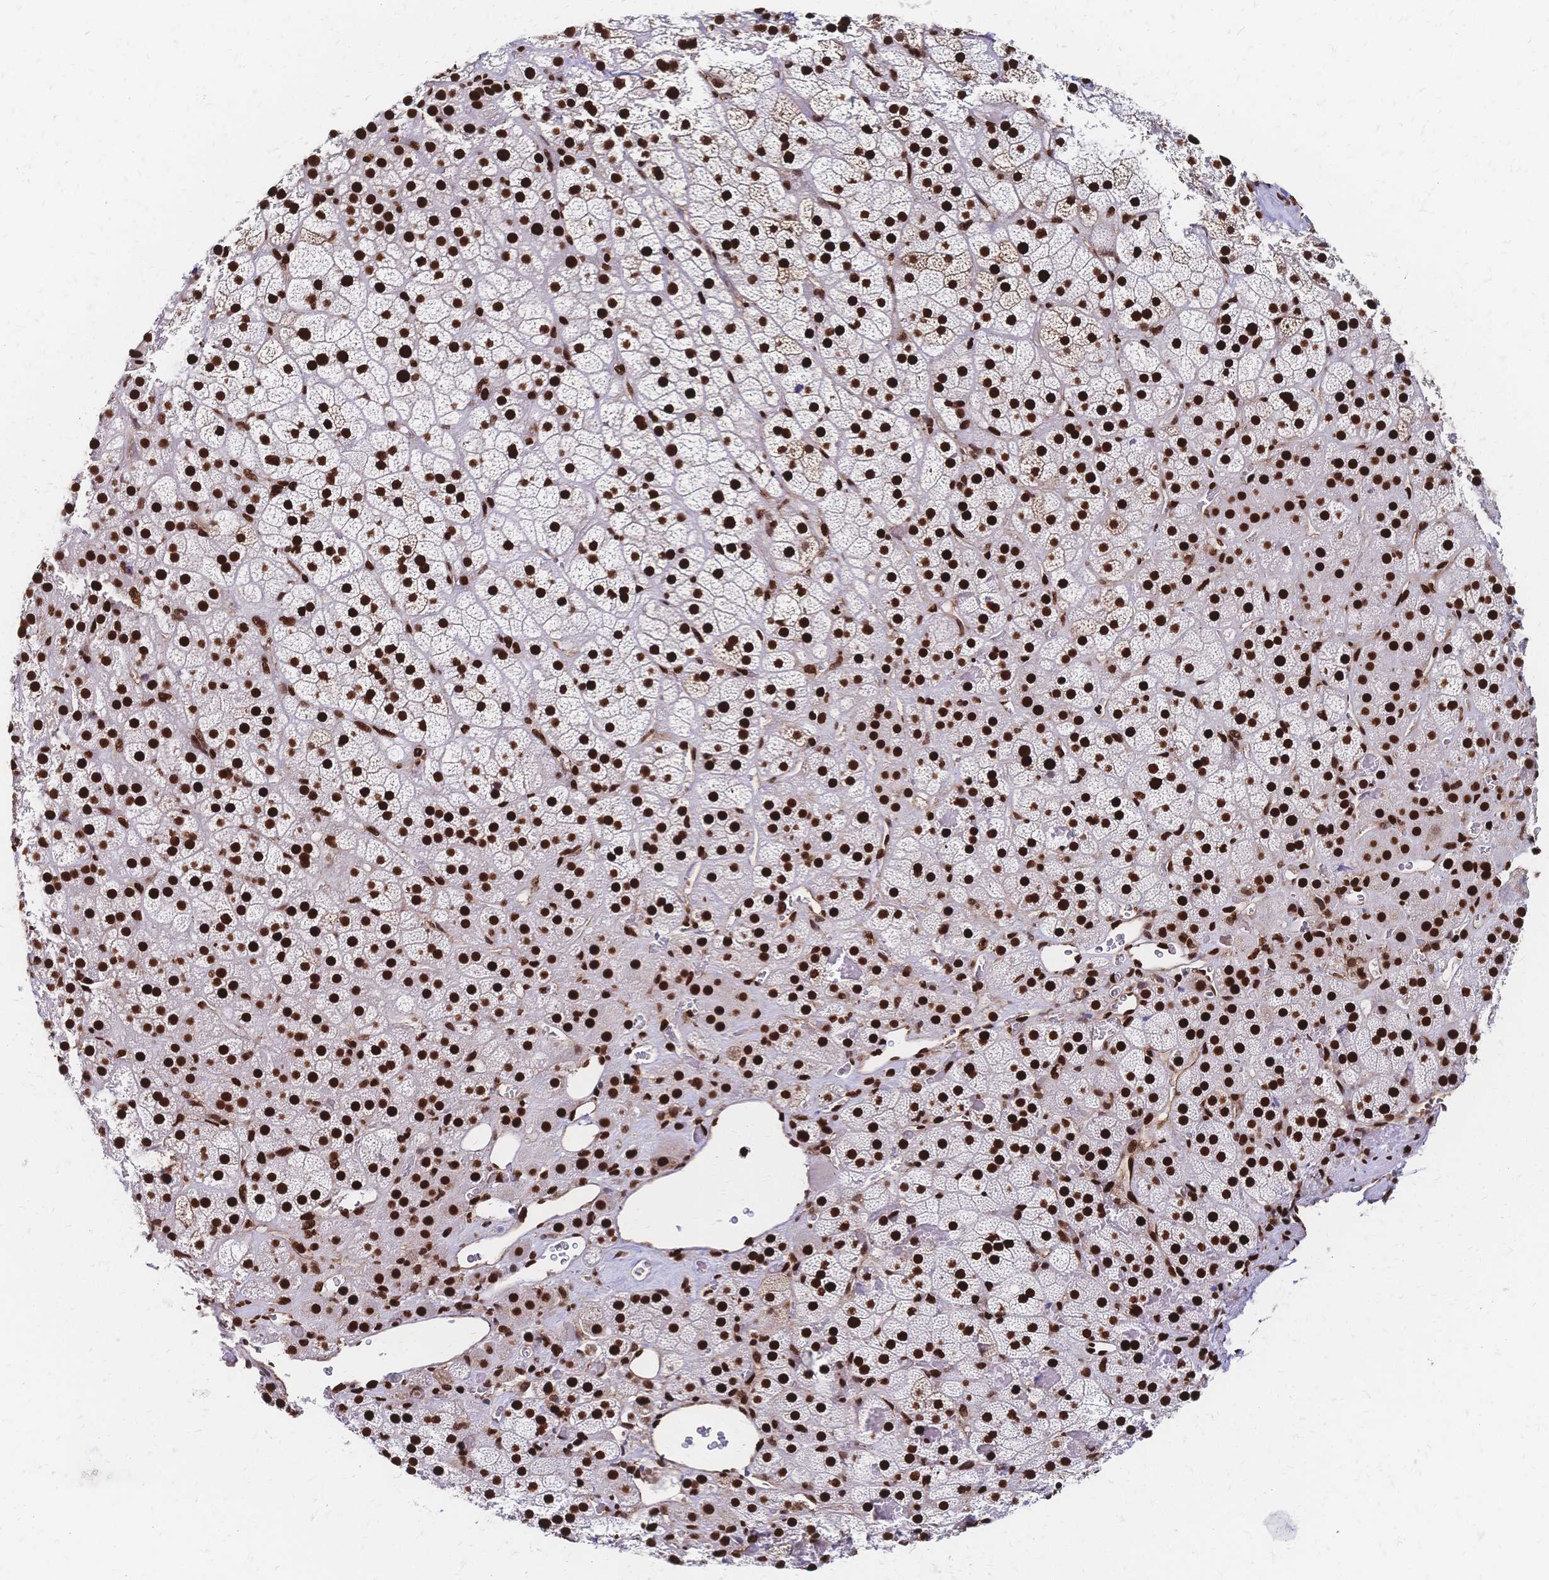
{"staining": {"intensity": "strong", "quantity": ">75%", "location": "nuclear"}, "tissue": "adrenal gland", "cell_type": "Glandular cells", "image_type": "normal", "snomed": [{"axis": "morphology", "description": "Normal tissue, NOS"}, {"axis": "topography", "description": "Adrenal gland"}], "caption": "IHC micrograph of benign human adrenal gland stained for a protein (brown), which exhibits high levels of strong nuclear staining in approximately >75% of glandular cells.", "gene": "HDGF", "patient": {"sex": "male", "age": 57}}